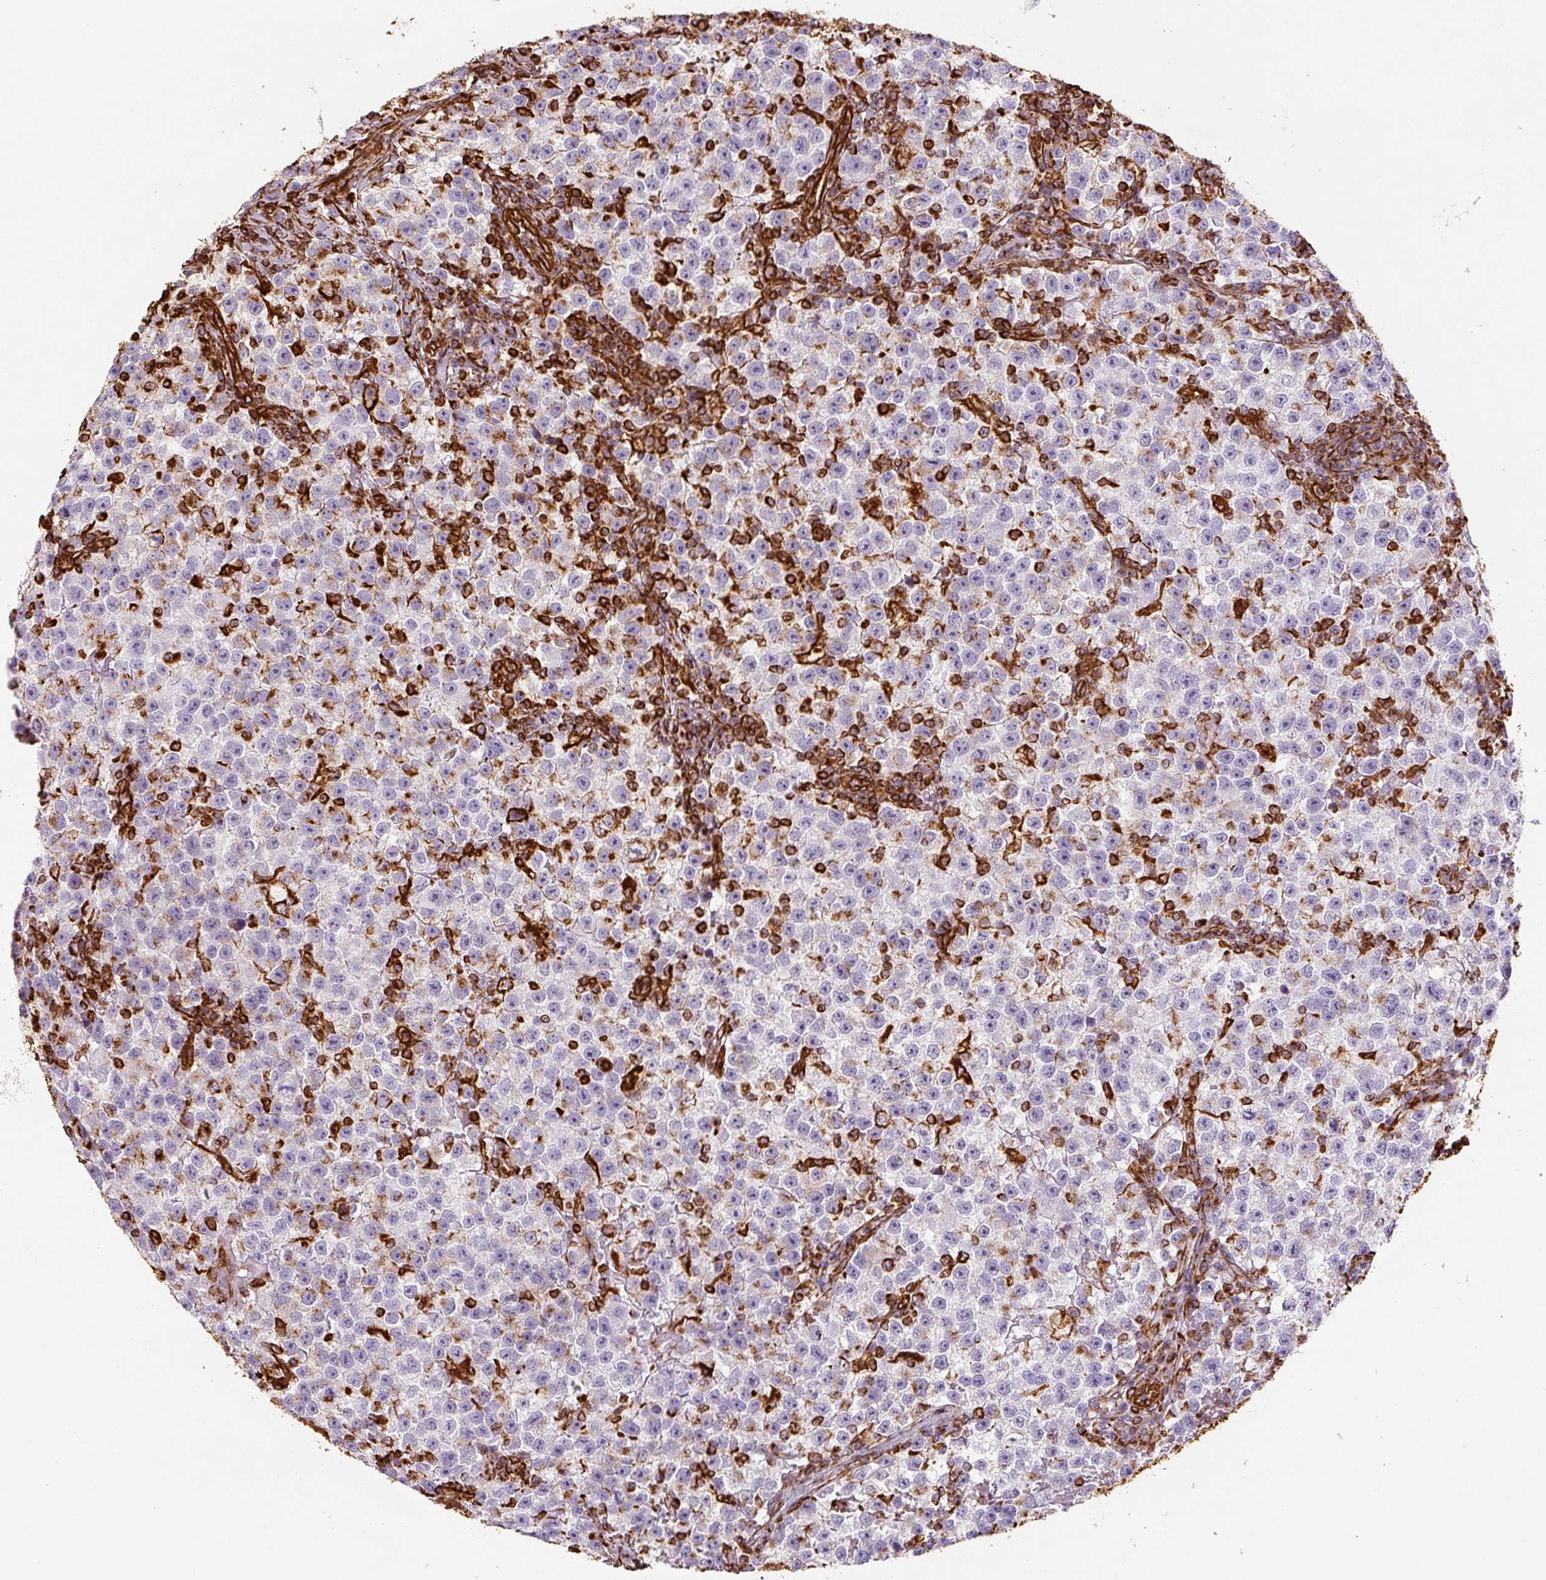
{"staining": {"intensity": "negative", "quantity": "none", "location": "none"}, "tissue": "testis cancer", "cell_type": "Tumor cells", "image_type": "cancer", "snomed": [{"axis": "morphology", "description": "Seminoma, NOS"}, {"axis": "topography", "description": "Testis"}], "caption": "Immunohistochemical staining of testis cancer (seminoma) demonstrates no significant staining in tumor cells.", "gene": "VIM", "patient": {"sex": "male", "age": 22}}